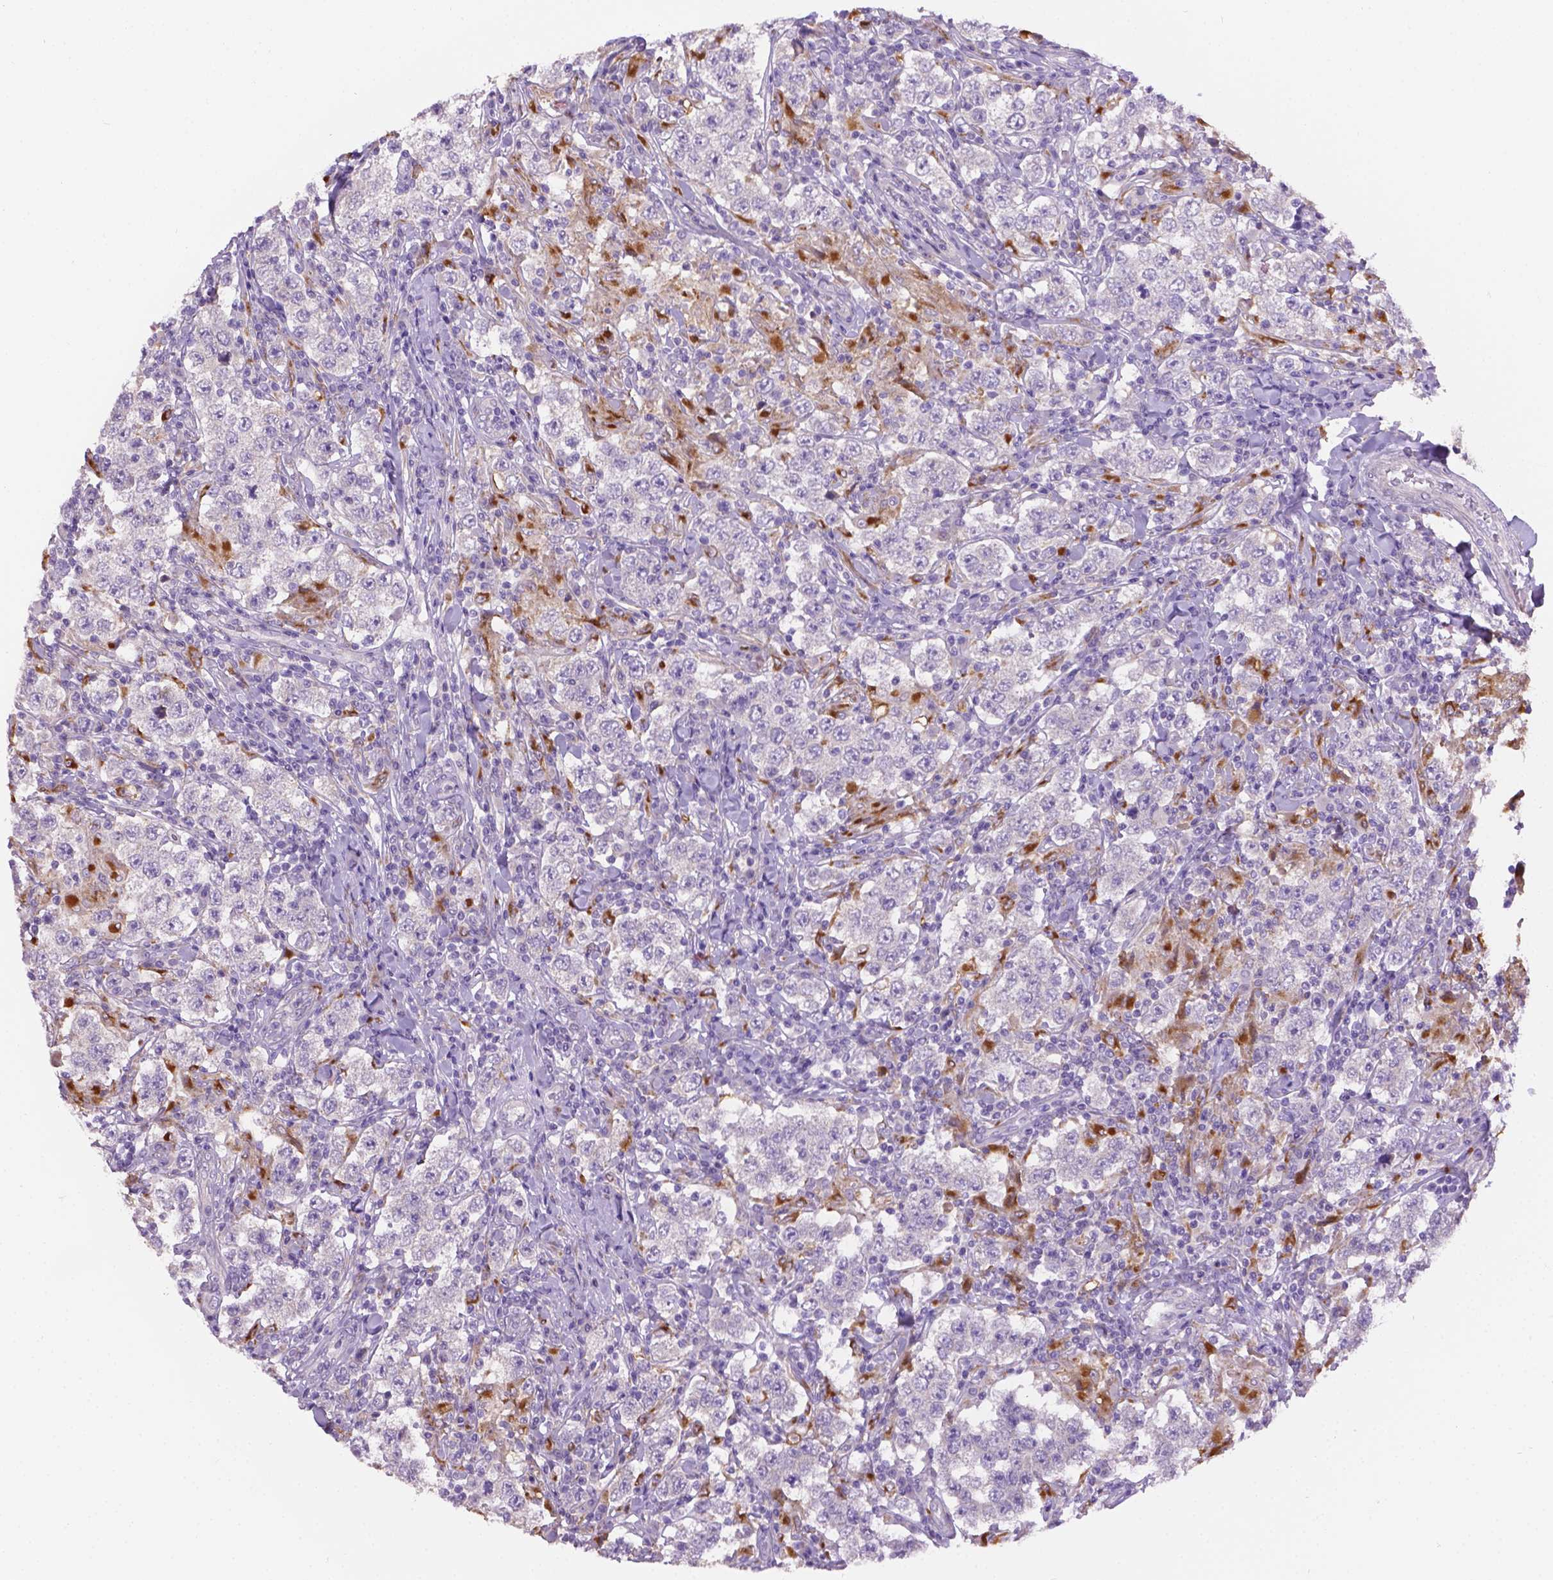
{"staining": {"intensity": "negative", "quantity": "none", "location": "none"}, "tissue": "testis cancer", "cell_type": "Tumor cells", "image_type": "cancer", "snomed": [{"axis": "morphology", "description": "Seminoma, NOS"}, {"axis": "morphology", "description": "Carcinoma, Embryonal, NOS"}, {"axis": "topography", "description": "Testis"}], "caption": "This photomicrograph is of seminoma (testis) stained with IHC to label a protein in brown with the nuclei are counter-stained blue. There is no expression in tumor cells.", "gene": "CDH7", "patient": {"sex": "male", "age": 41}}